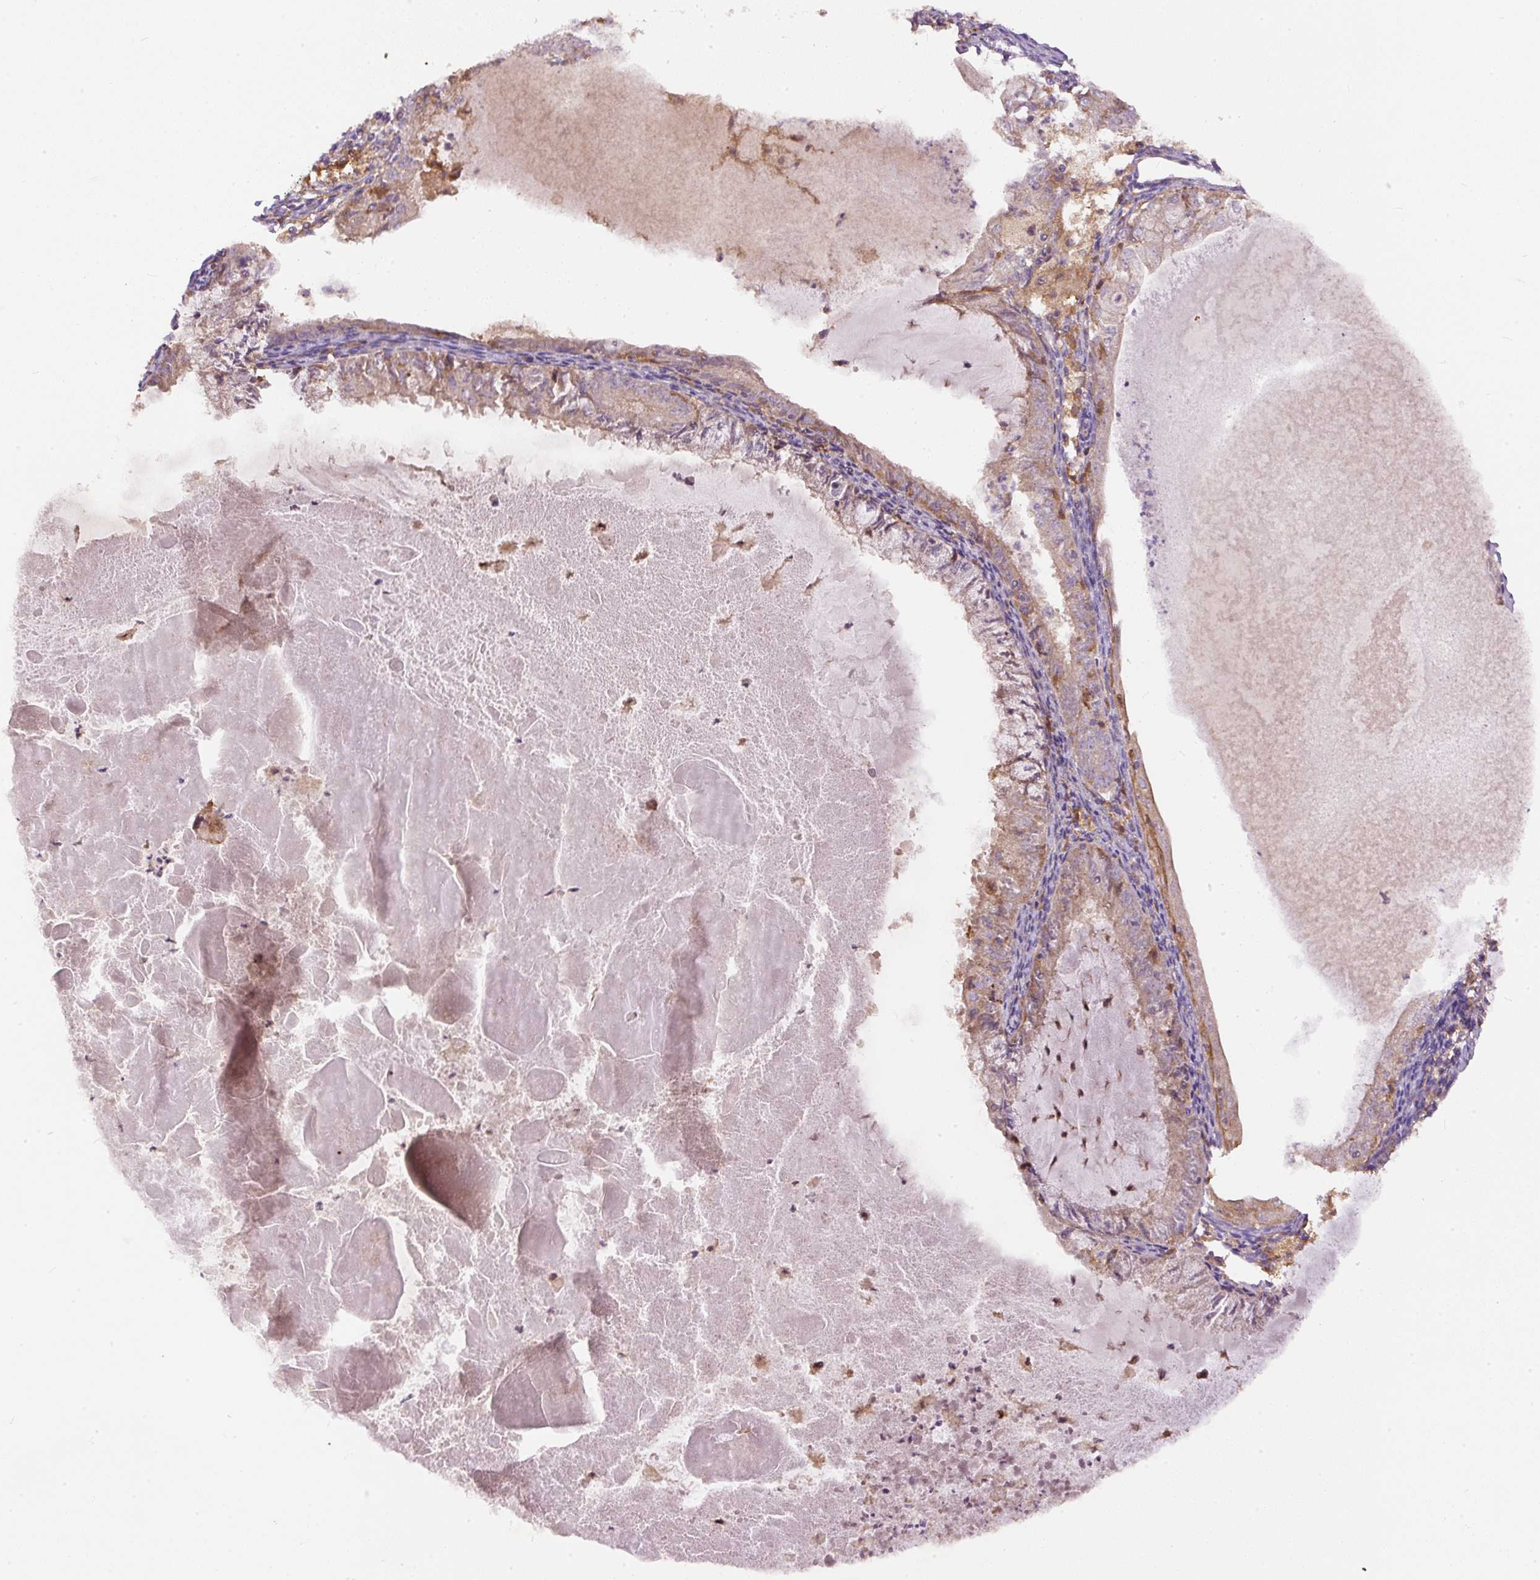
{"staining": {"intensity": "moderate", "quantity": ">75%", "location": "cytoplasmic/membranous"}, "tissue": "endometrial cancer", "cell_type": "Tumor cells", "image_type": "cancer", "snomed": [{"axis": "morphology", "description": "Adenocarcinoma, NOS"}, {"axis": "topography", "description": "Endometrium"}], "caption": "Human endometrial cancer (adenocarcinoma) stained with a protein marker displays moderate staining in tumor cells.", "gene": "DAPK1", "patient": {"sex": "female", "age": 57}}